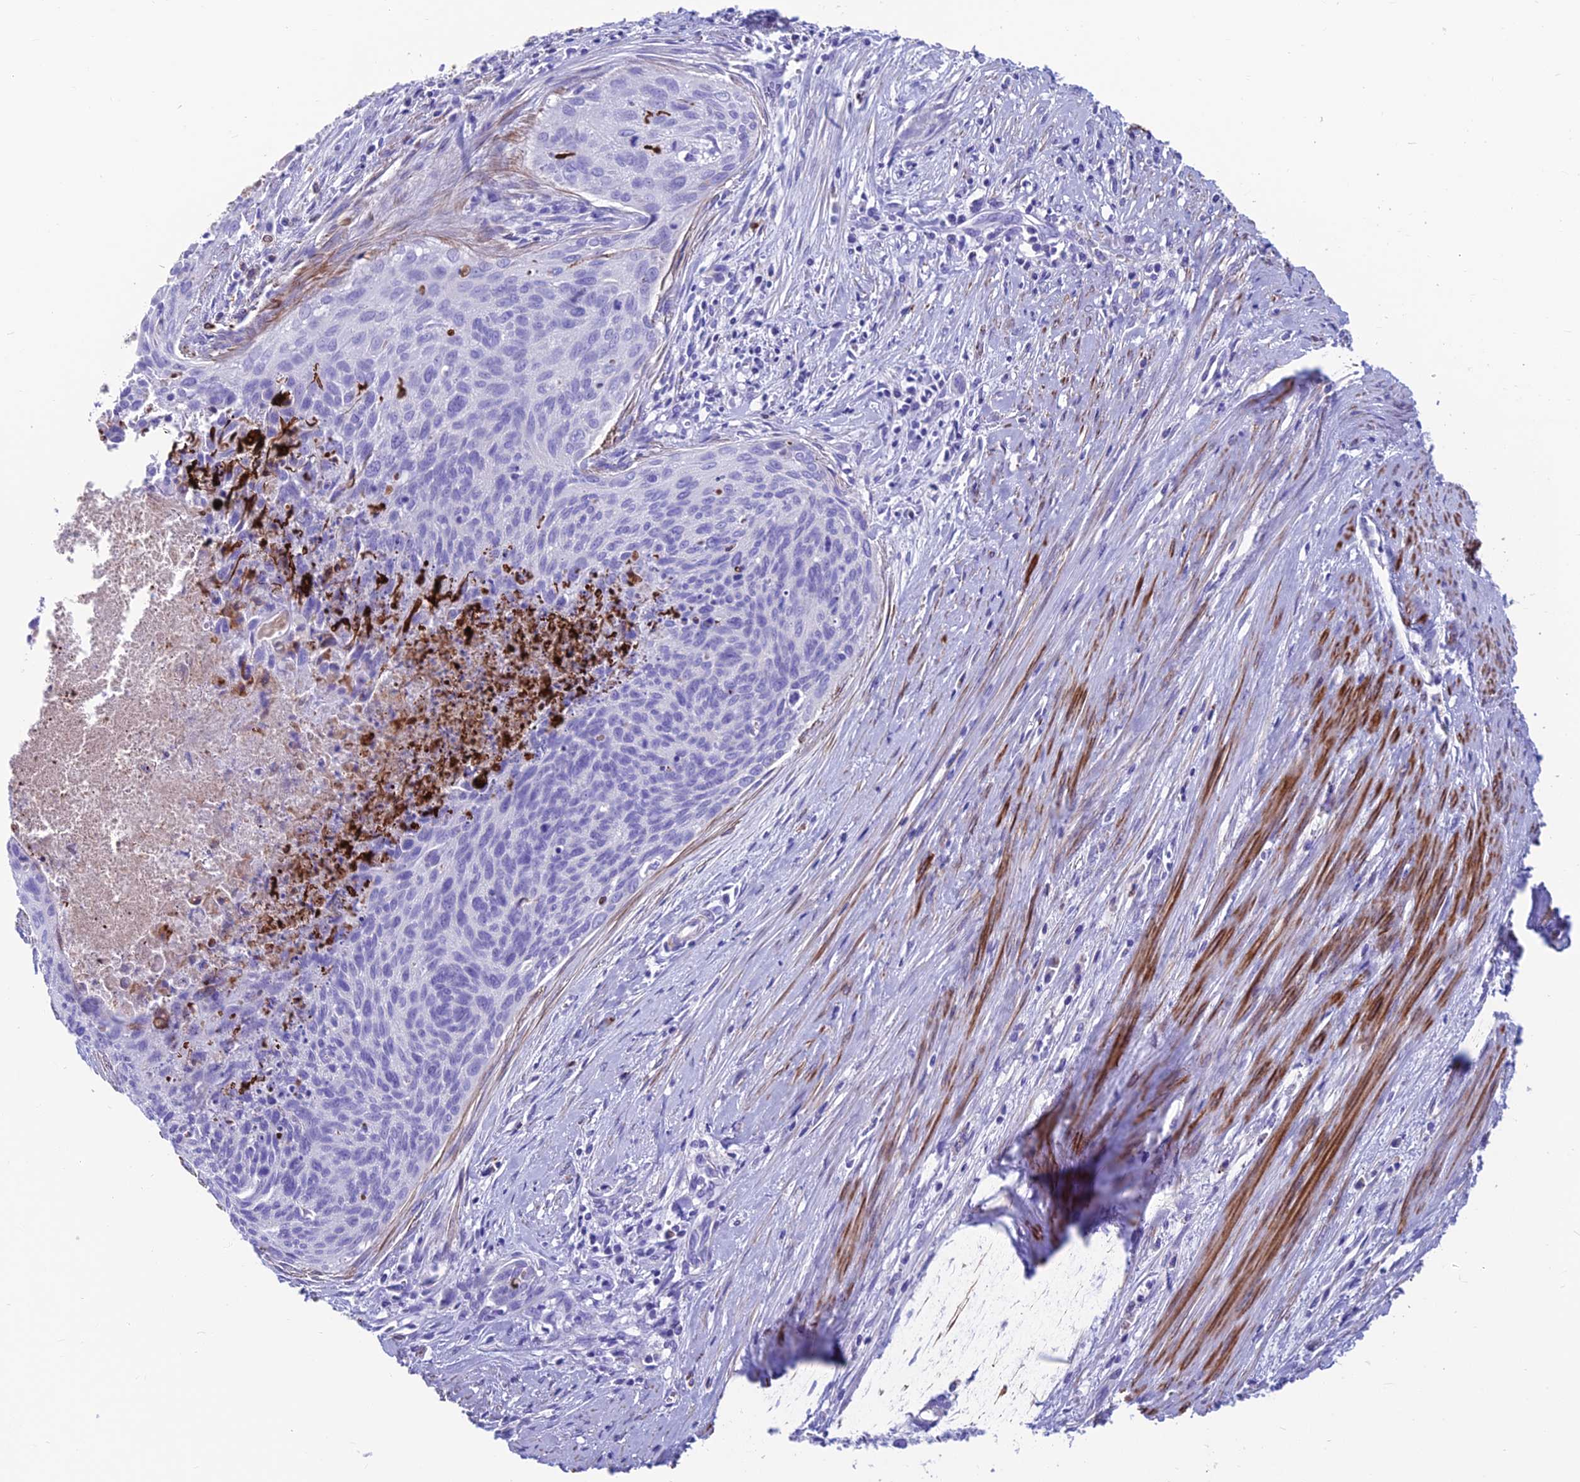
{"staining": {"intensity": "negative", "quantity": "none", "location": "none"}, "tissue": "cervical cancer", "cell_type": "Tumor cells", "image_type": "cancer", "snomed": [{"axis": "morphology", "description": "Squamous cell carcinoma, NOS"}, {"axis": "topography", "description": "Cervix"}], "caption": "An IHC histopathology image of cervical cancer is shown. There is no staining in tumor cells of cervical cancer.", "gene": "GNG11", "patient": {"sex": "female", "age": 55}}